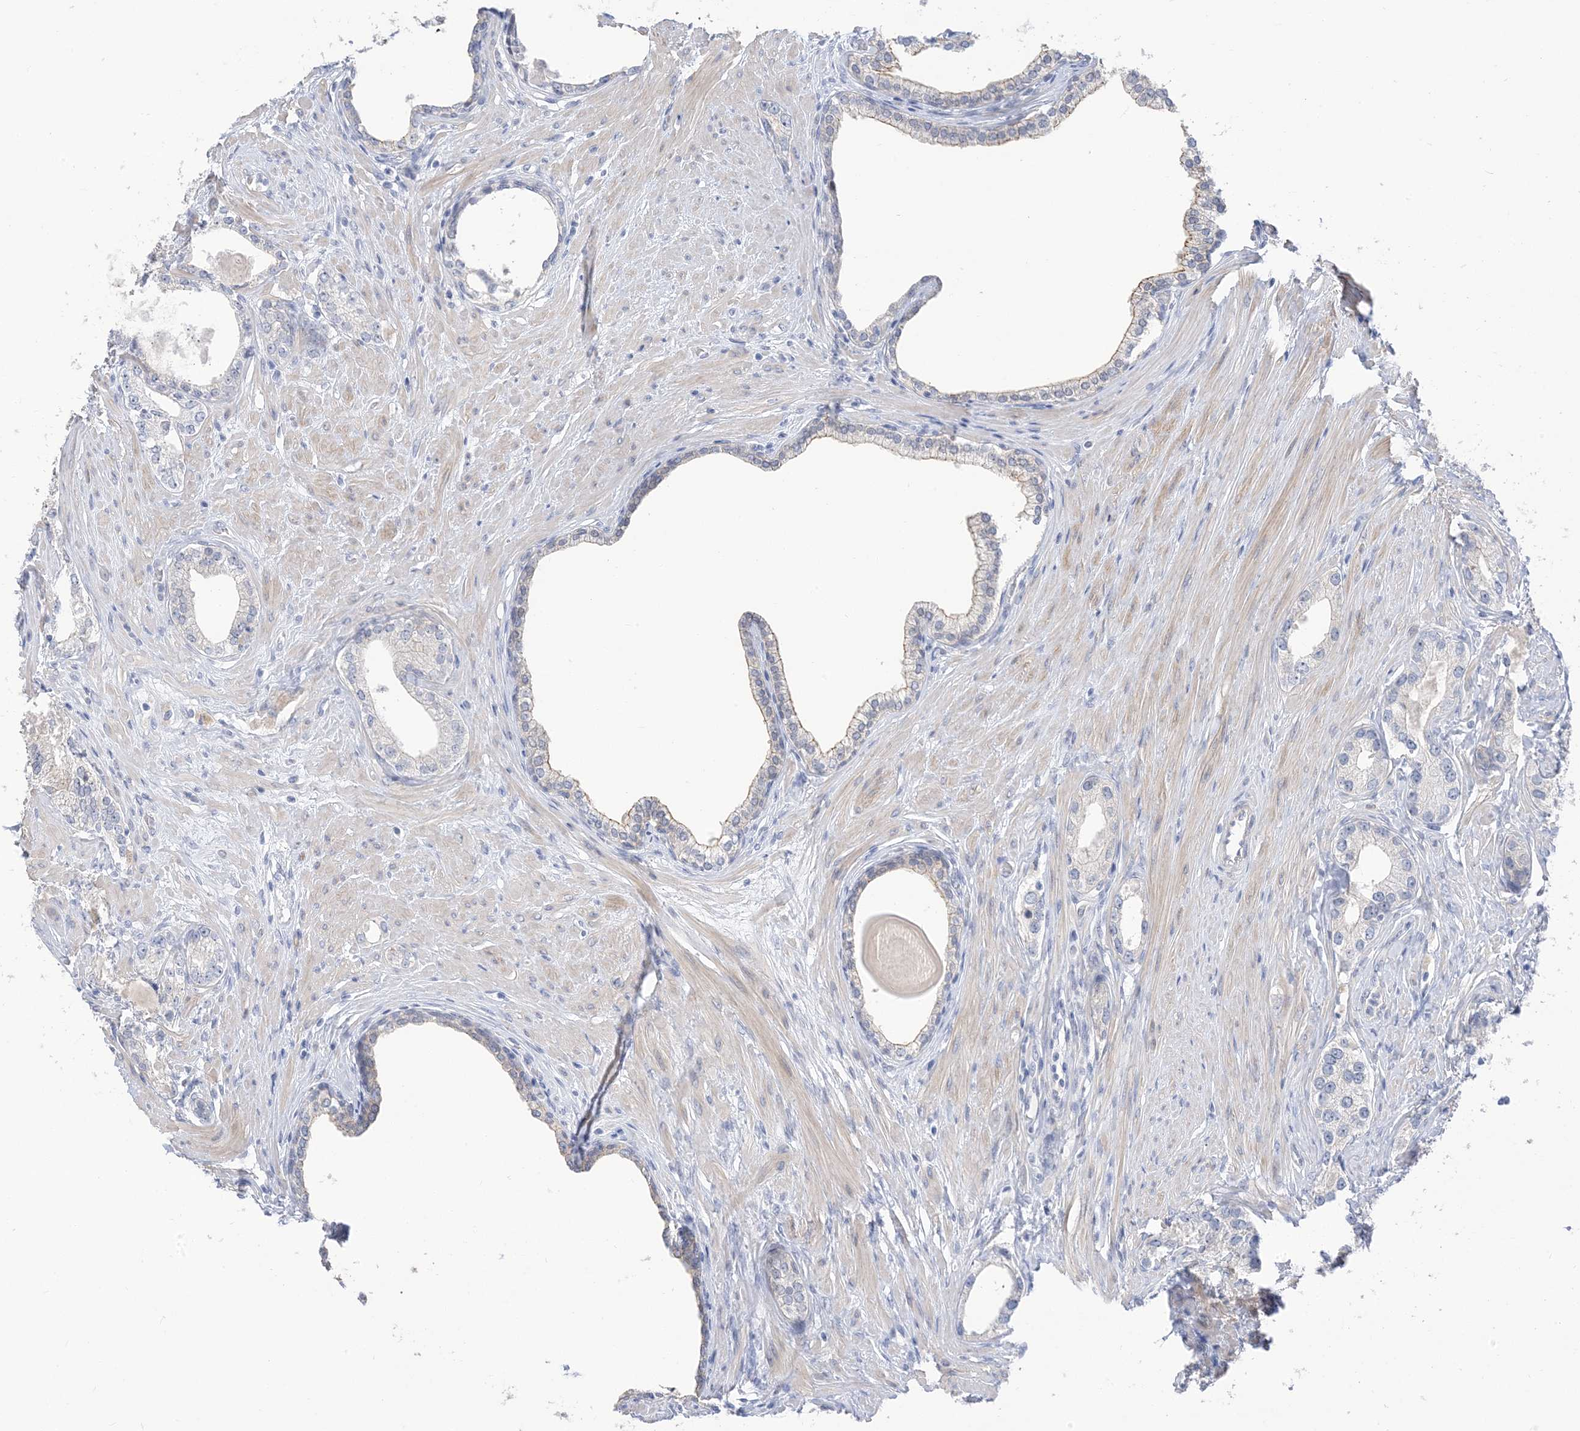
{"staining": {"intensity": "negative", "quantity": "none", "location": "none"}, "tissue": "prostate cancer", "cell_type": "Tumor cells", "image_type": "cancer", "snomed": [{"axis": "morphology", "description": "Adenocarcinoma, High grade"}, {"axis": "topography", "description": "Prostate"}], "caption": "The histopathology image displays no significant expression in tumor cells of prostate high-grade adenocarcinoma.", "gene": "IL36B", "patient": {"sex": "male", "age": 63}}